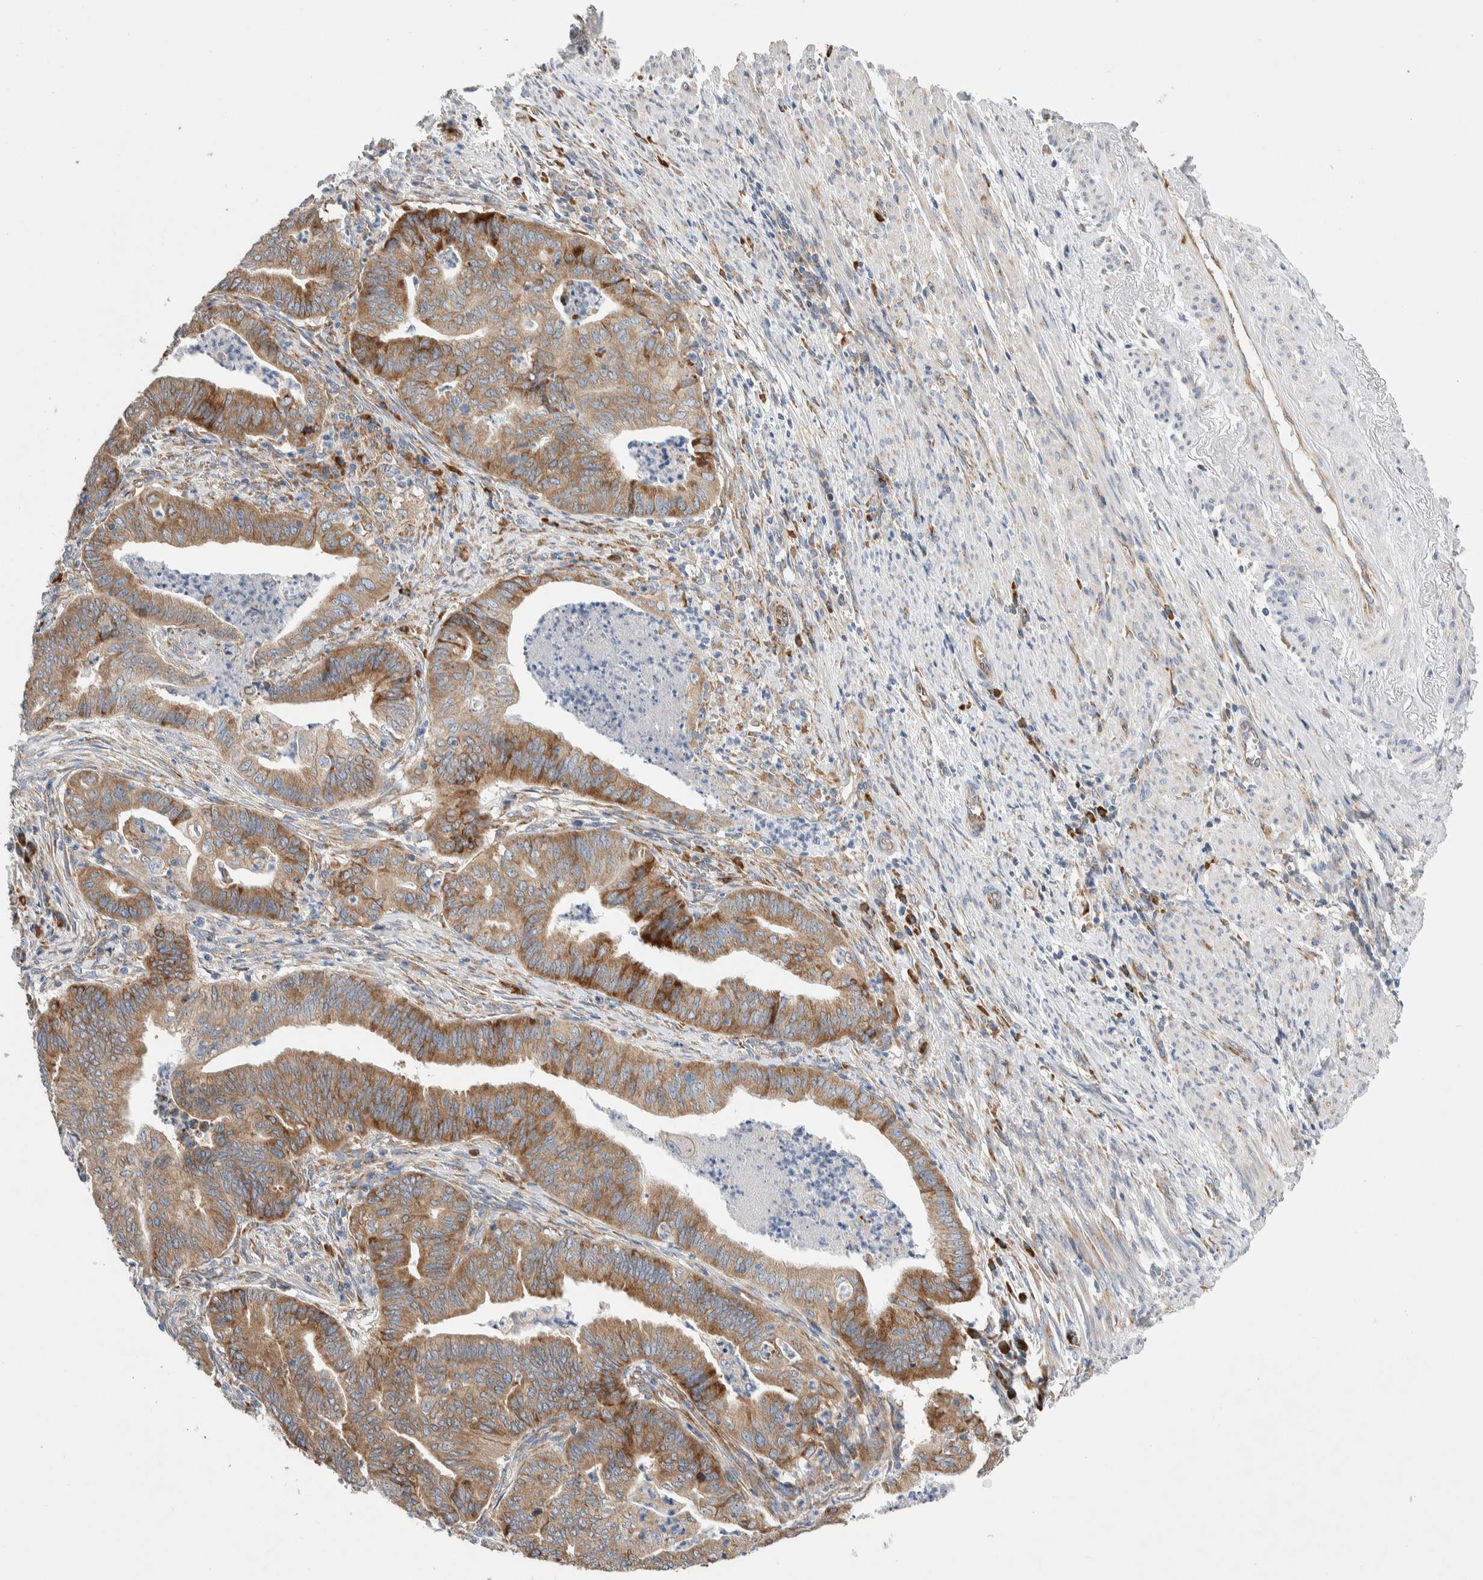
{"staining": {"intensity": "moderate", "quantity": ">75%", "location": "cytoplasmic/membranous"}, "tissue": "endometrial cancer", "cell_type": "Tumor cells", "image_type": "cancer", "snomed": [{"axis": "morphology", "description": "Polyp, NOS"}, {"axis": "morphology", "description": "Adenocarcinoma, NOS"}, {"axis": "morphology", "description": "Adenoma, NOS"}, {"axis": "topography", "description": "Endometrium"}], "caption": "DAB (3,3'-diaminobenzidine) immunohistochemical staining of endometrial adenocarcinoma reveals moderate cytoplasmic/membranous protein staining in about >75% of tumor cells. (Brightfield microscopy of DAB IHC at high magnification).", "gene": "RACK1", "patient": {"sex": "female", "age": 79}}